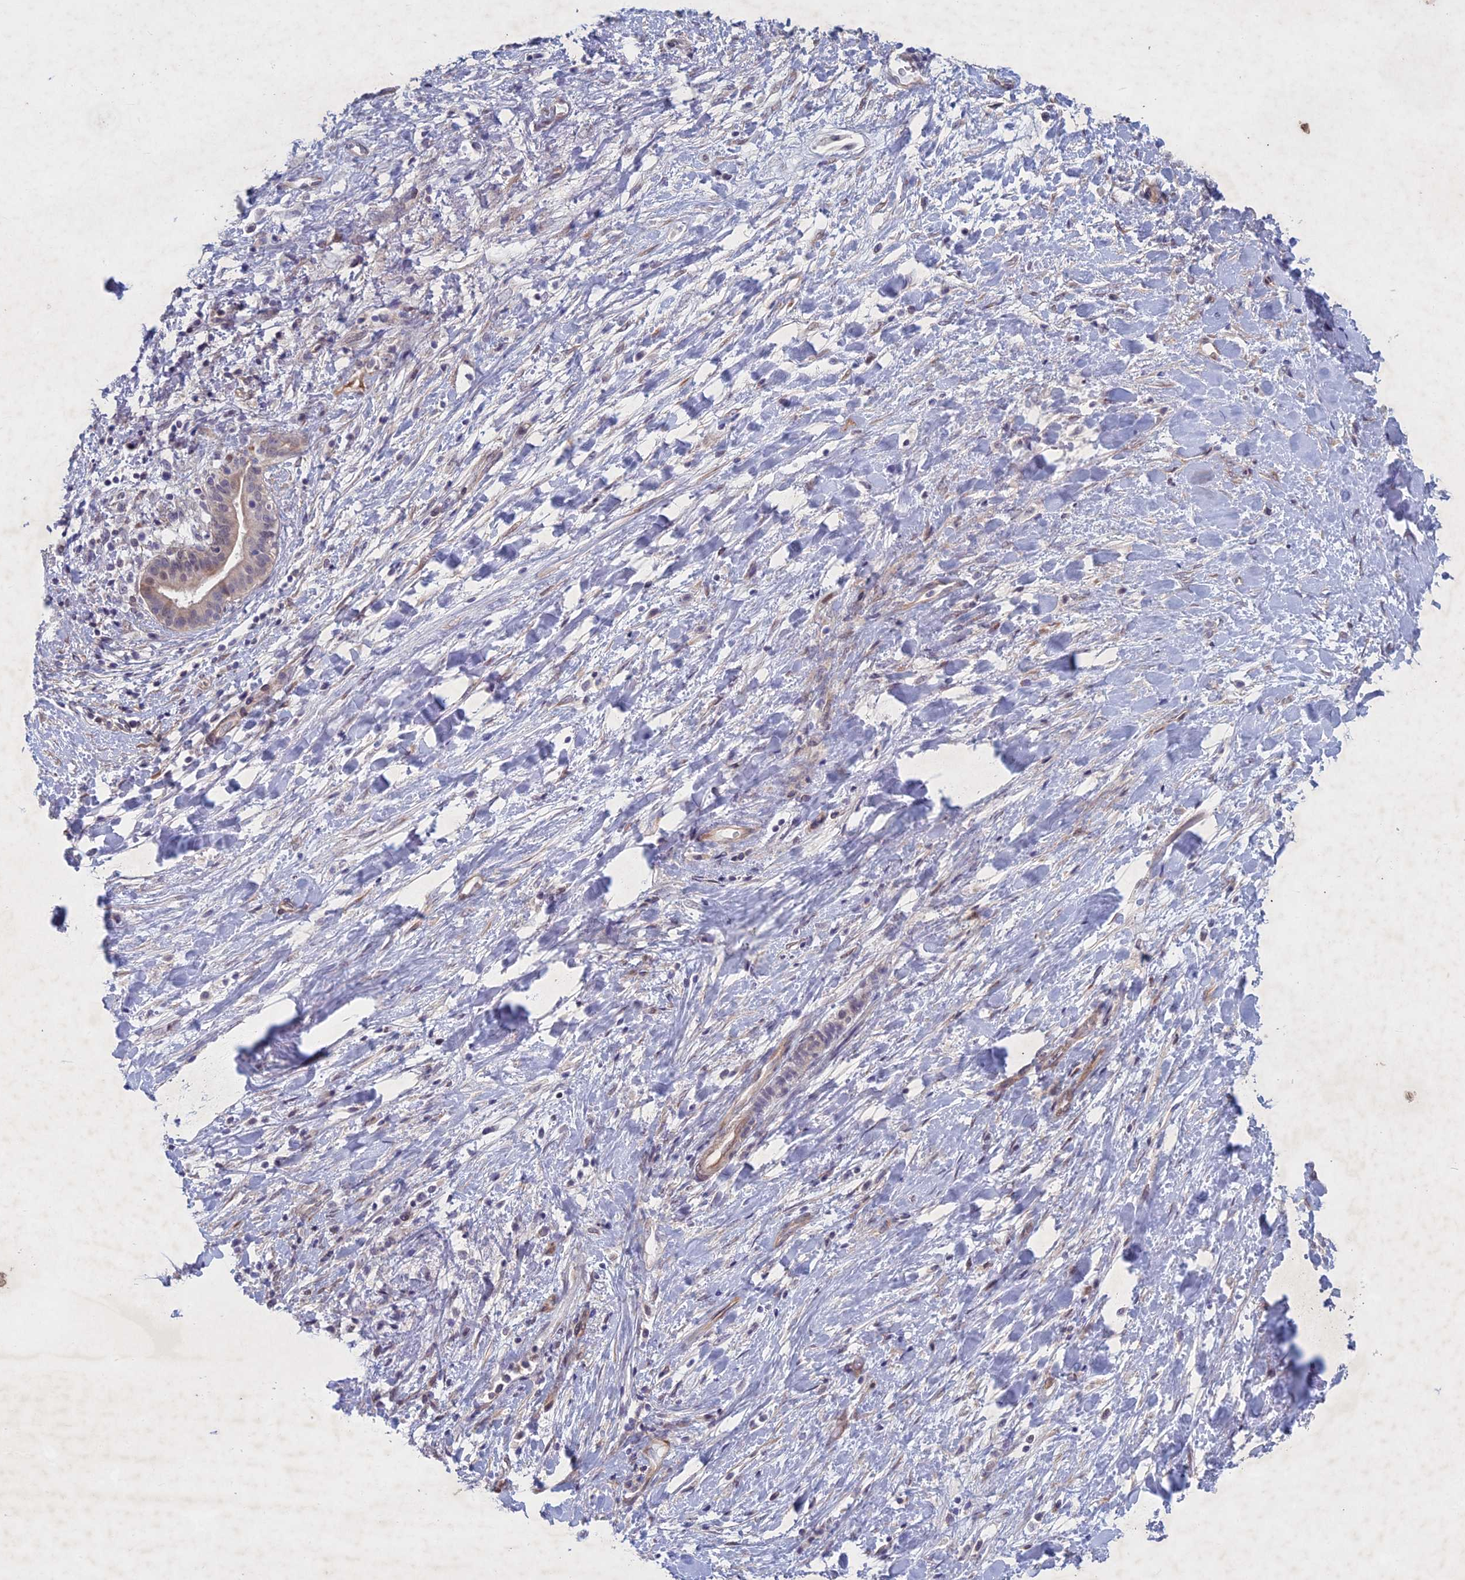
{"staining": {"intensity": "weak", "quantity": "<25%", "location": "cytoplasmic/membranous"}, "tissue": "liver cancer", "cell_type": "Tumor cells", "image_type": "cancer", "snomed": [{"axis": "morphology", "description": "Cholangiocarcinoma"}, {"axis": "topography", "description": "Liver"}], "caption": "Liver cancer (cholangiocarcinoma) stained for a protein using immunohistochemistry (IHC) reveals no expression tumor cells.", "gene": "PTHLH", "patient": {"sex": "female", "age": 52}}